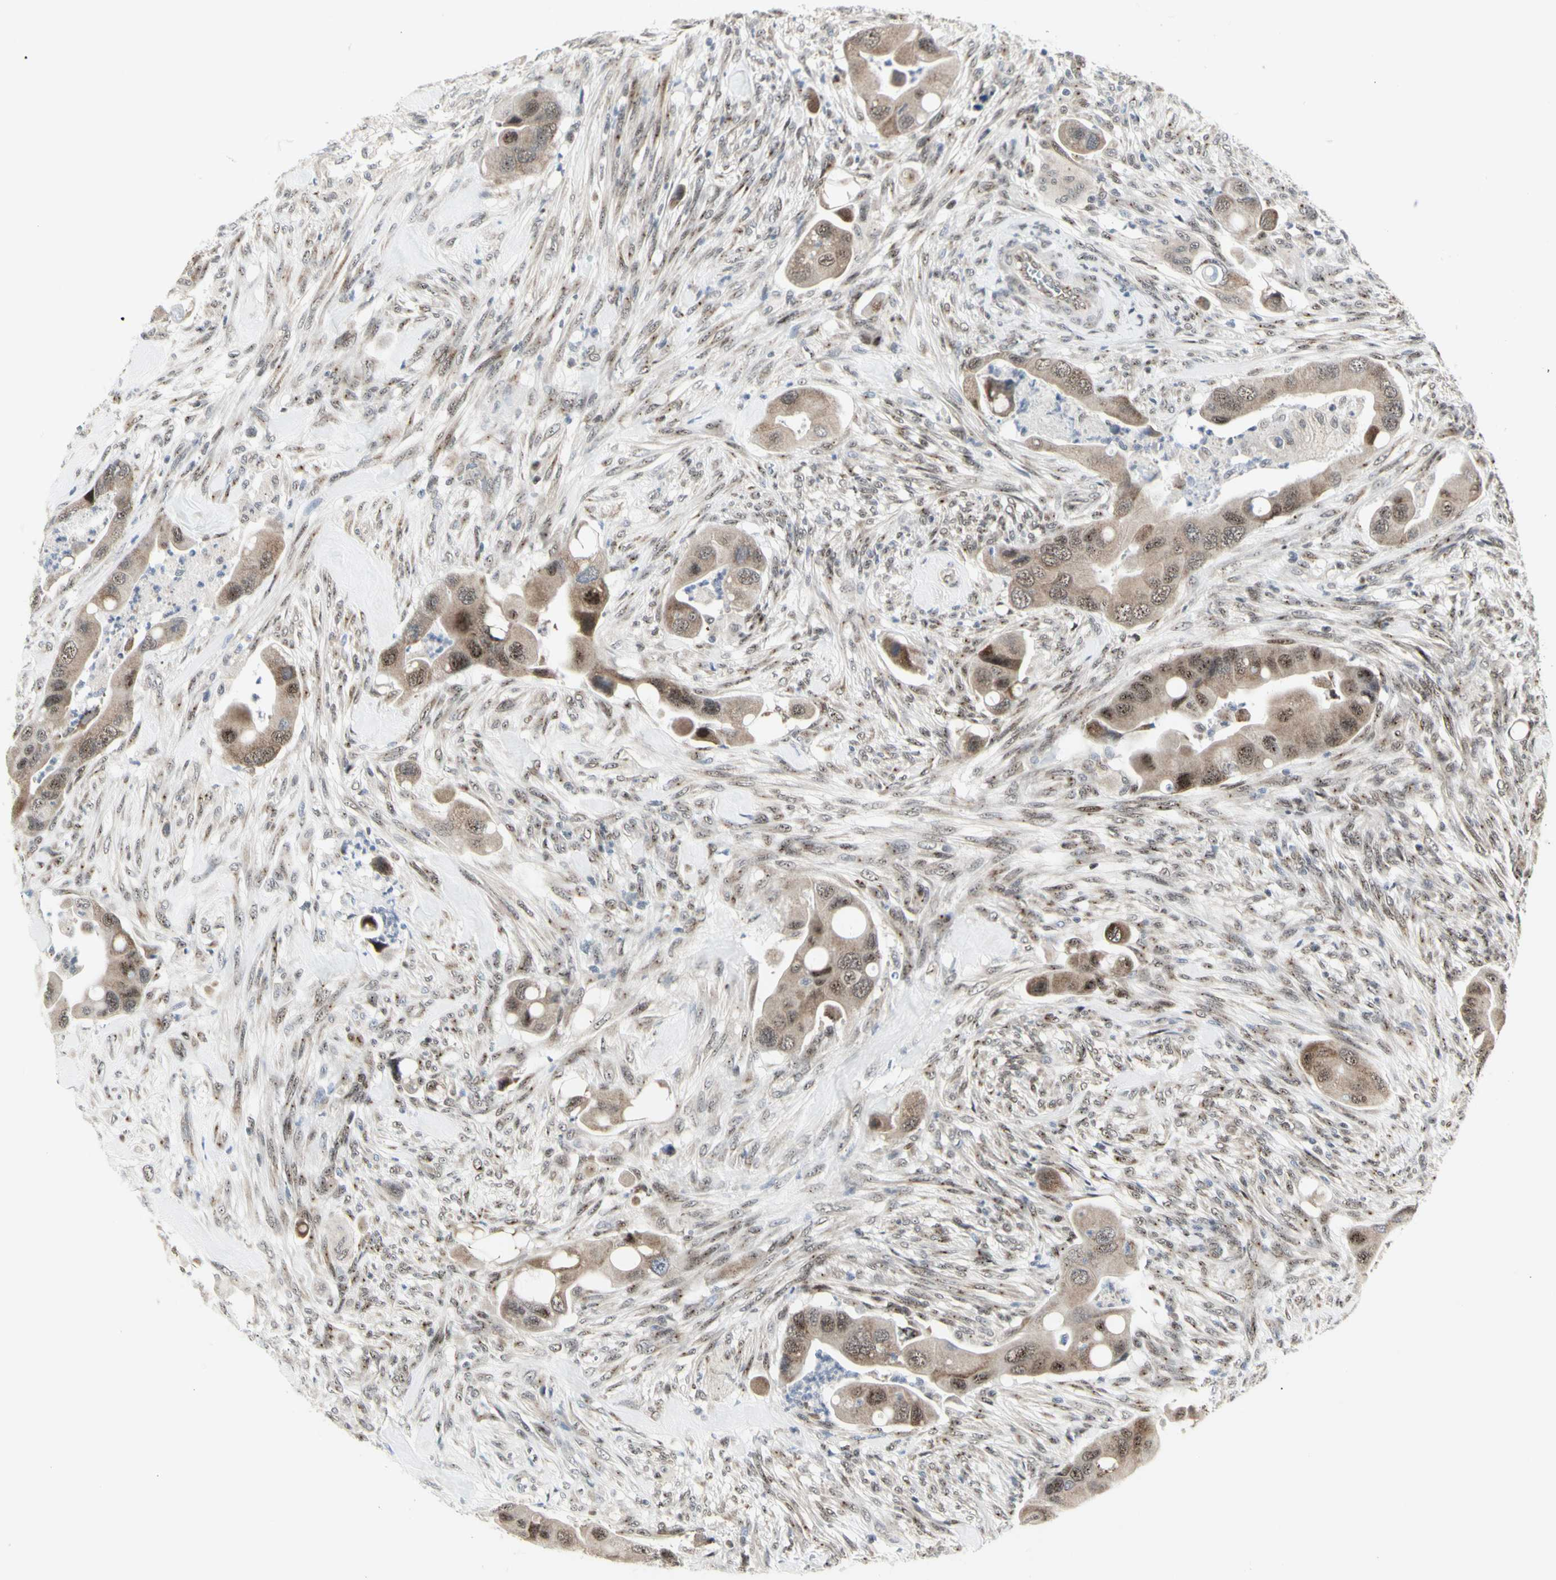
{"staining": {"intensity": "moderate", "quantity": ">75%", "location": "cytoplasmic/membranous,nuclear"}, "tissue": "colorectal cancer", "cell_type": "Tumor cells", "image_type": "cancer", "snomed": [{"axis": "morphology", "description": "Adenocarcinoma, NOS"}, {"axis": "topography", "description": "Rectum"}], "caption": "IHC histopathology image of neoplastic tissue: adenocarcinoma (colorectal) stained using immunohistochemistry exhibits medium levels of moderate protein expression localized specifically in the cytoplasmic/membranous and nuclear of tumor cells, appearing as a cytoplasmic/membranous and nuclear brown color.", "gene": "DHRS7B", "patient": {"sex": "female", "age": 57}}